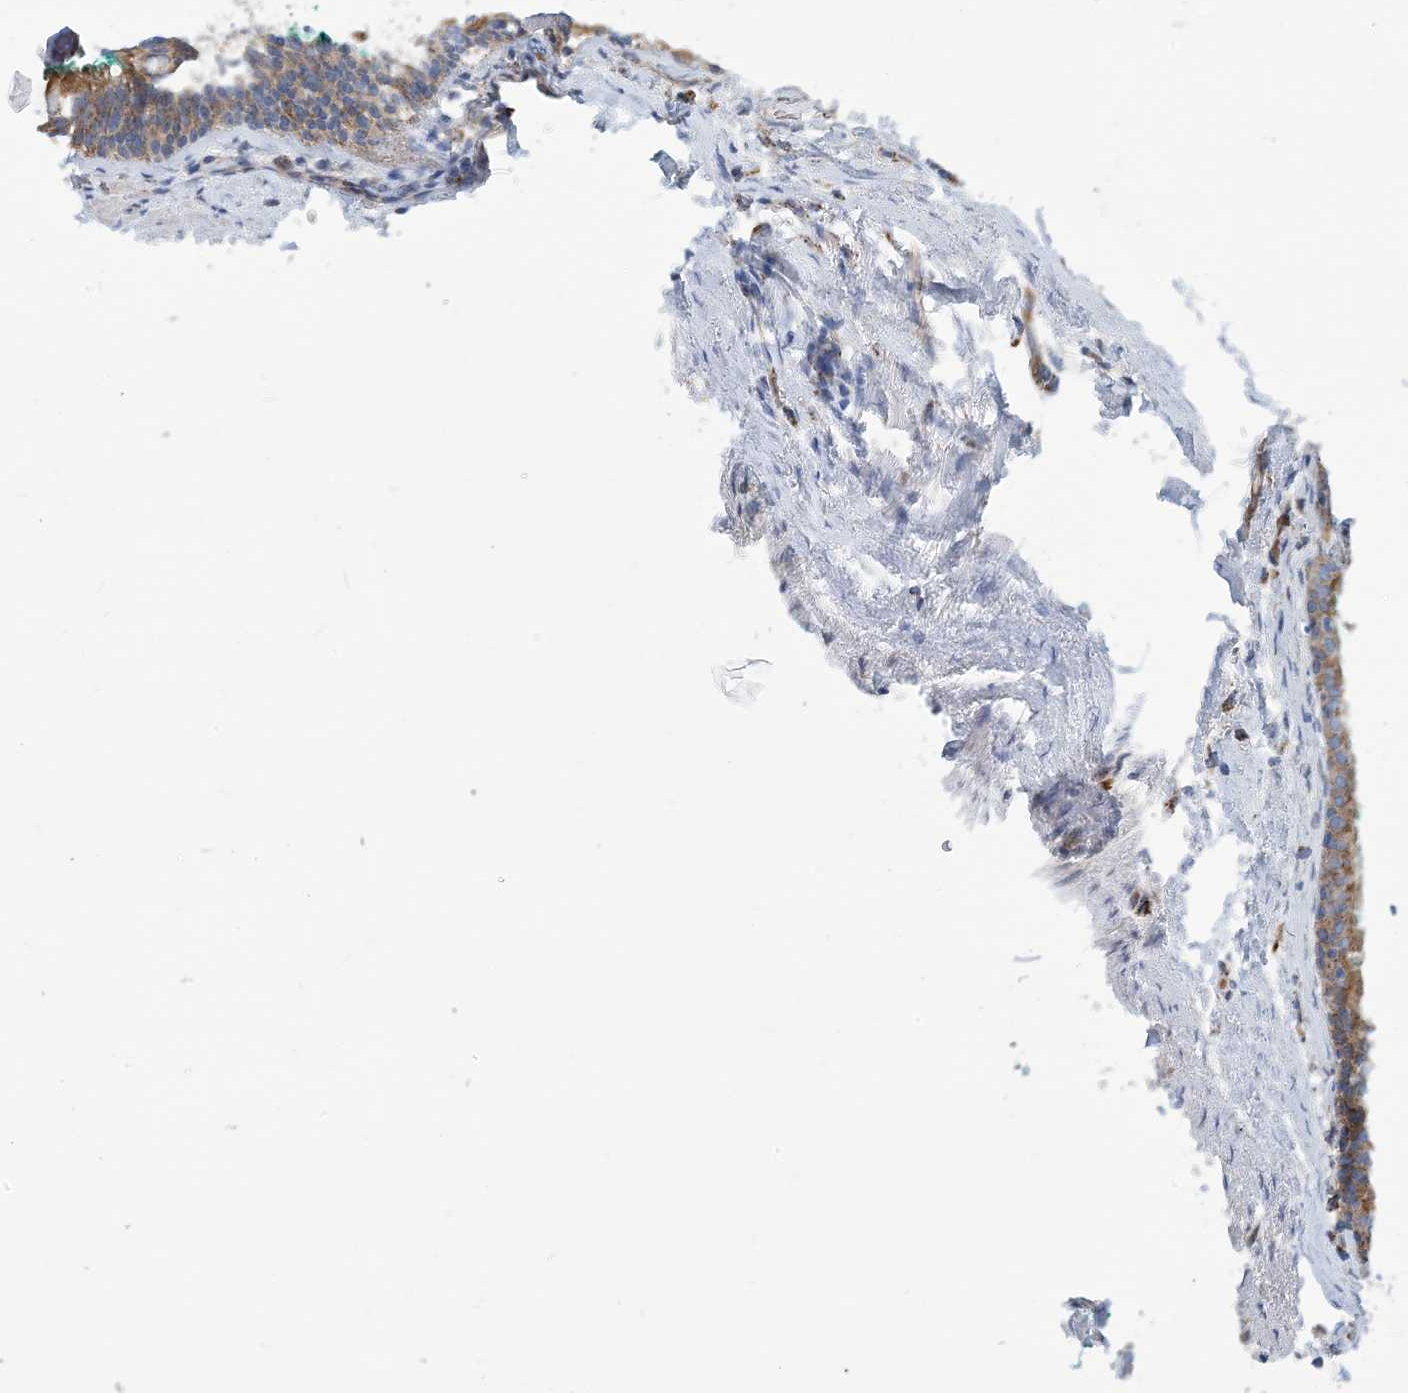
{"staining": {"intensity": "moderate", "quantity": ">75%", "location": "cytoplasmic/membranous"}, "tissue": "carcinoid", "cell_type": "Tumor cells", "image_type": "cancer", "snomed": [{"axis": "morphology", "description": "Carcinoid, malignant, NOS"}, {"axis": "topography", "description": "Lung"}], "caption": "Immunohistochemical staining of carcinoid reveals medium levels of moderate cytoplasmic/membranous protein staining in about >75% of tumor cells. (DAB IHC, brown staining for protein, blue staining for nuclei).", "gene": "PHOSPHO2", "patient": {"sex": "female", "age": 46}}